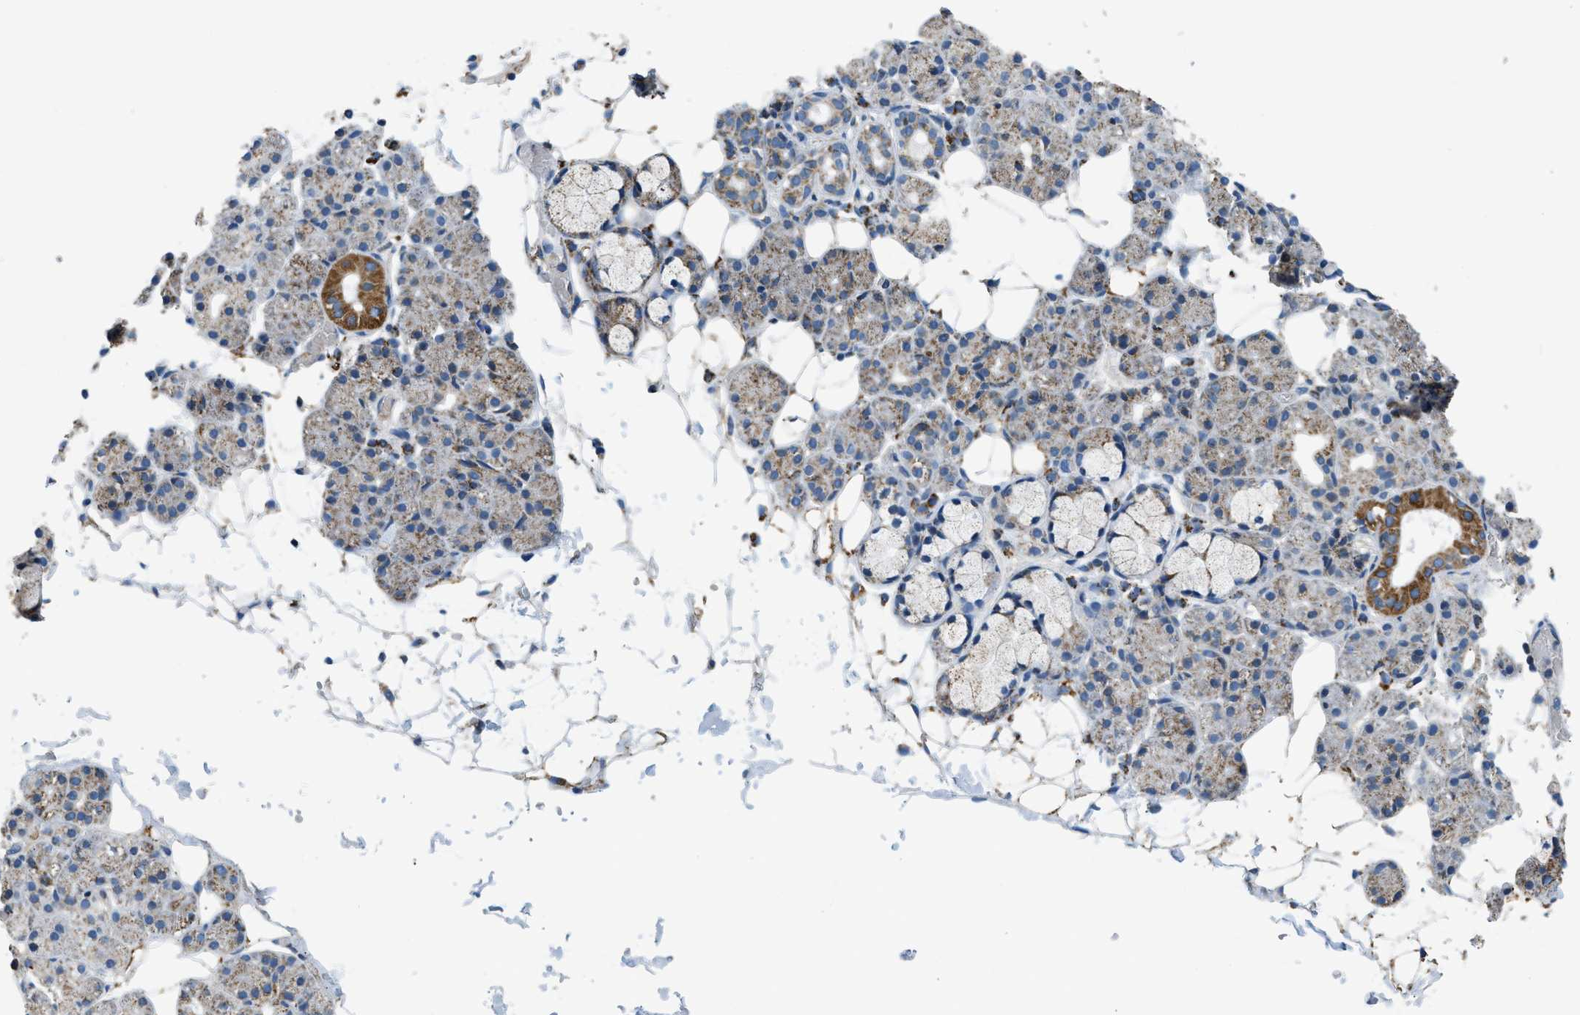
{"staining": {"intensity": "moderate", "quantity": "25%-75%", "location": "cytoplasmic/membranous"}, "tissue": "salivary gland", "cell_type": "Glandular cells", "image_type": "normal", "snomed": [{"axis": "morphology", "description": "Normal tissue, NOS"}, {"axis": "topography", "description": "Salivary gland"}], "caption": "Salivary gland stained with a brown dye displays moderate cytoplasmic/membranous positive staining in approximately 25%-75% of glandular cells.", "gene": "ACADVL", "patient": {"sex": "male", "age": 63}}